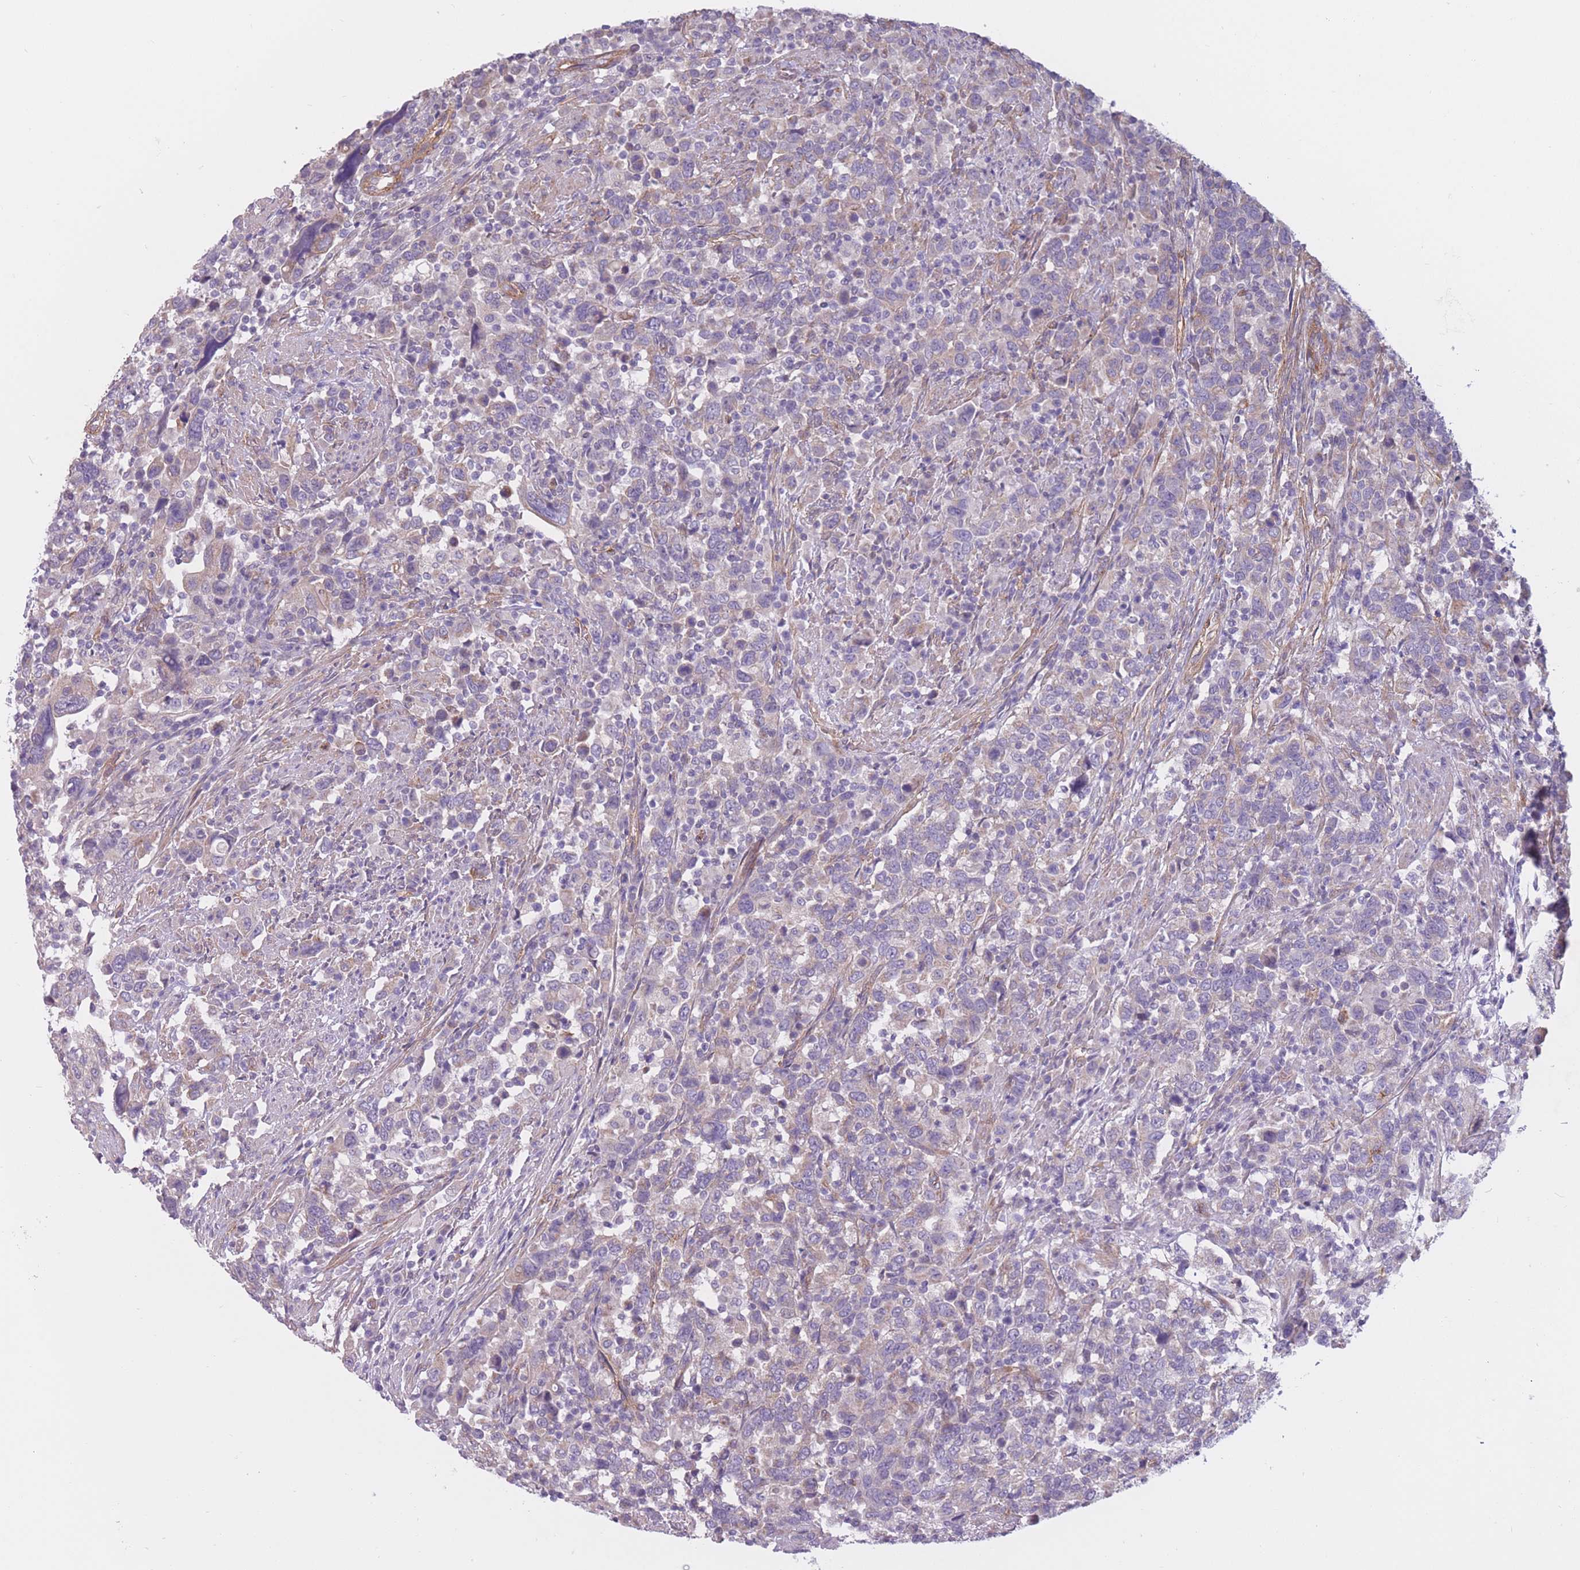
{"staining": {"intensity": "negative", "quantity": "none", "location": "none"}, "tissue": "urothelial cancer", "cell_type": "Tumor cells", "image_type": "cancer", "snomed": [{"axis": "morphology", "description": "Urothelial carcinoma, High grade"}, {"axis": "topography", "description": "Urinary bladder"}], "caption": "Immunohistochemical staining of urothelial cancer reveals no significant positivity in tumor cells.", "gene": "SERPINB3", "patient": {"sex": "male", "age": 61}}